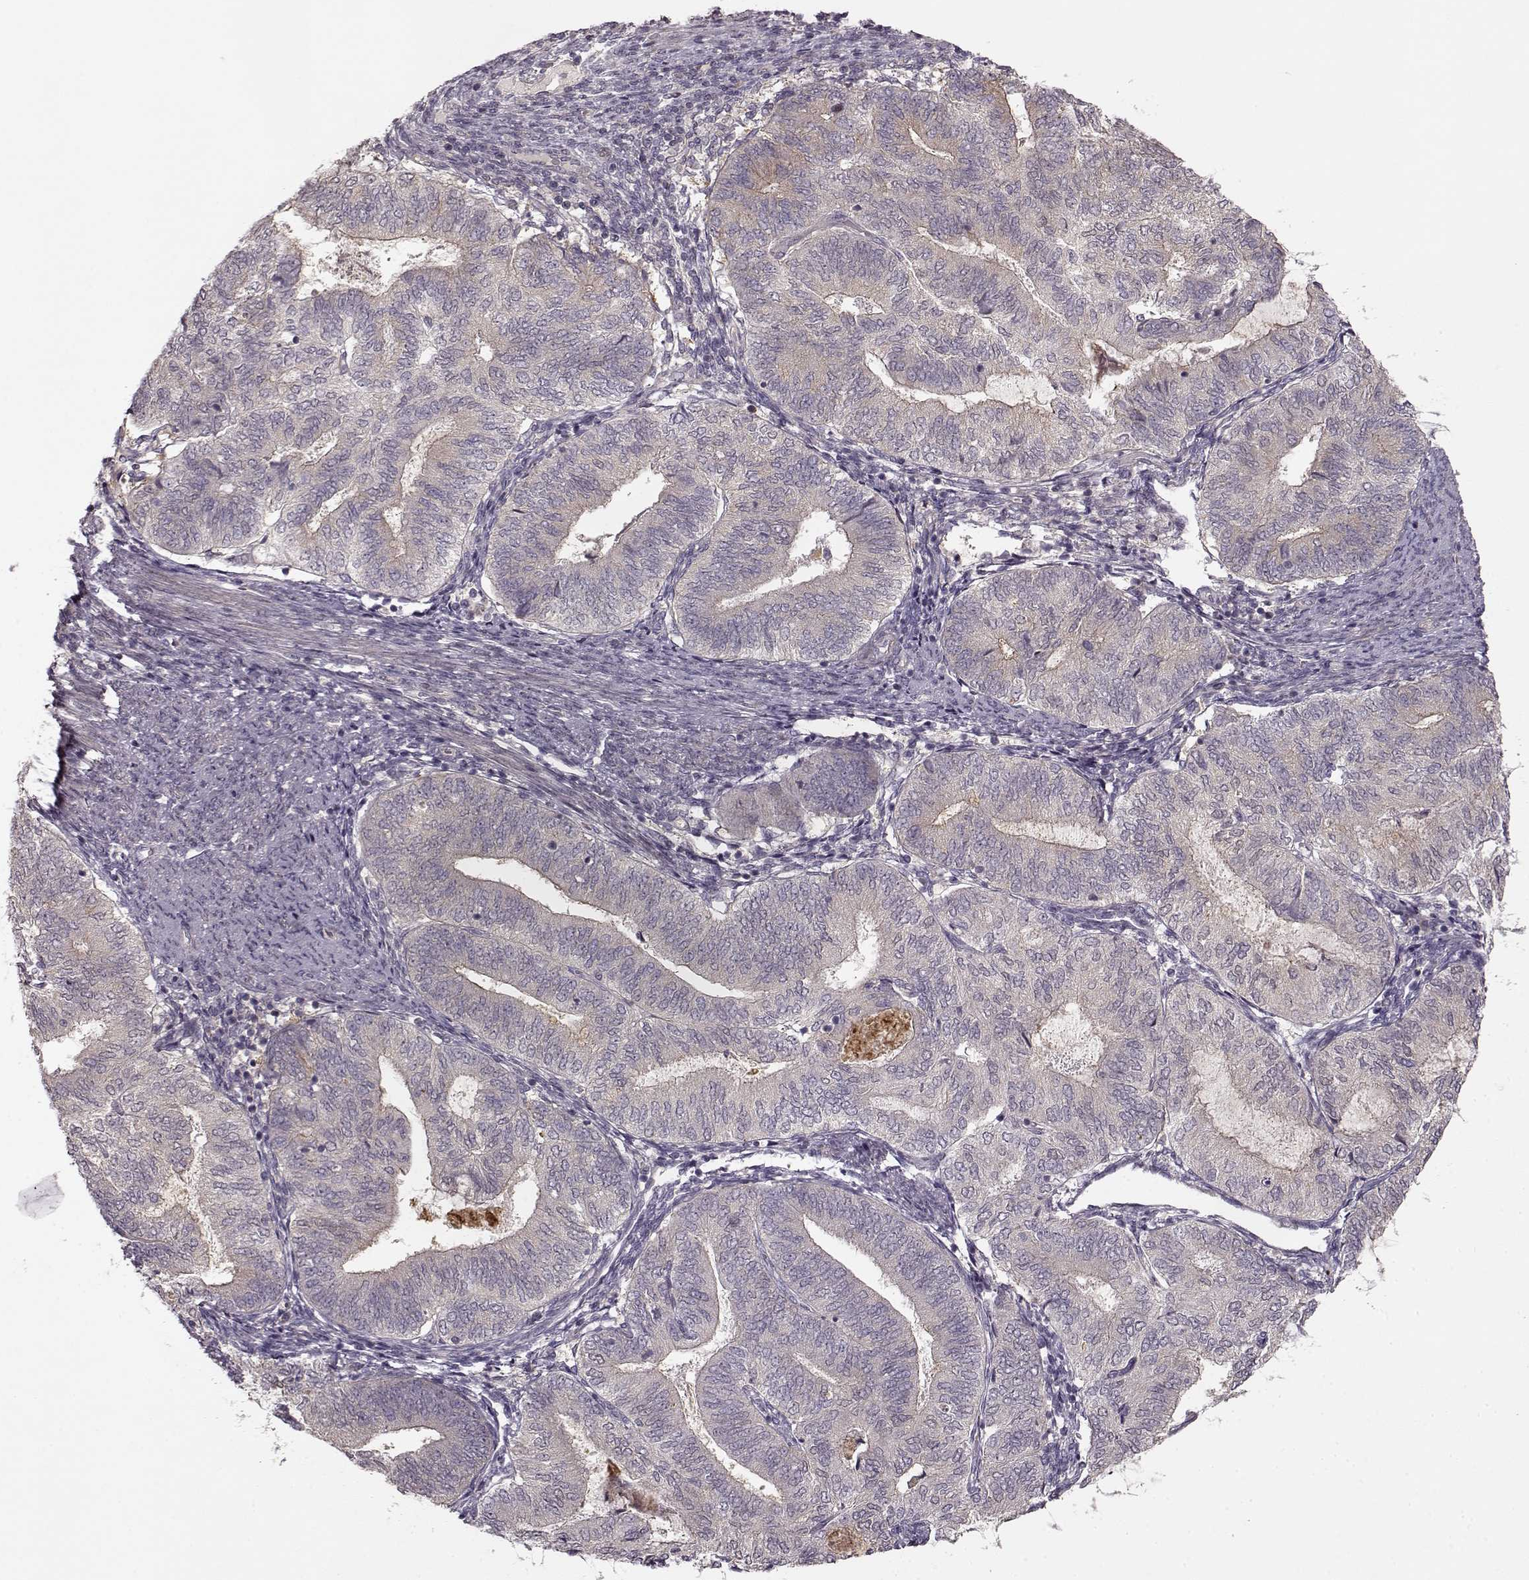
{"staining": {"intensity": "negative", "quantity": "none", "location": "none"}, "tissue": "endometrial cancer", "cell_type": "Tumor cells", "image_type": "cancer", "snomed": [{"axis": "morphology", "description": "Adenocarcinoma, NOS"}, {"axis": "topography", "description": "Endometrium"}], "caption": "An image of human adenocarcinoma (endometrial) is negative for staining in tumor cells.", "gene": "MTR", "patient": {"sex": "female", "age": 65}}